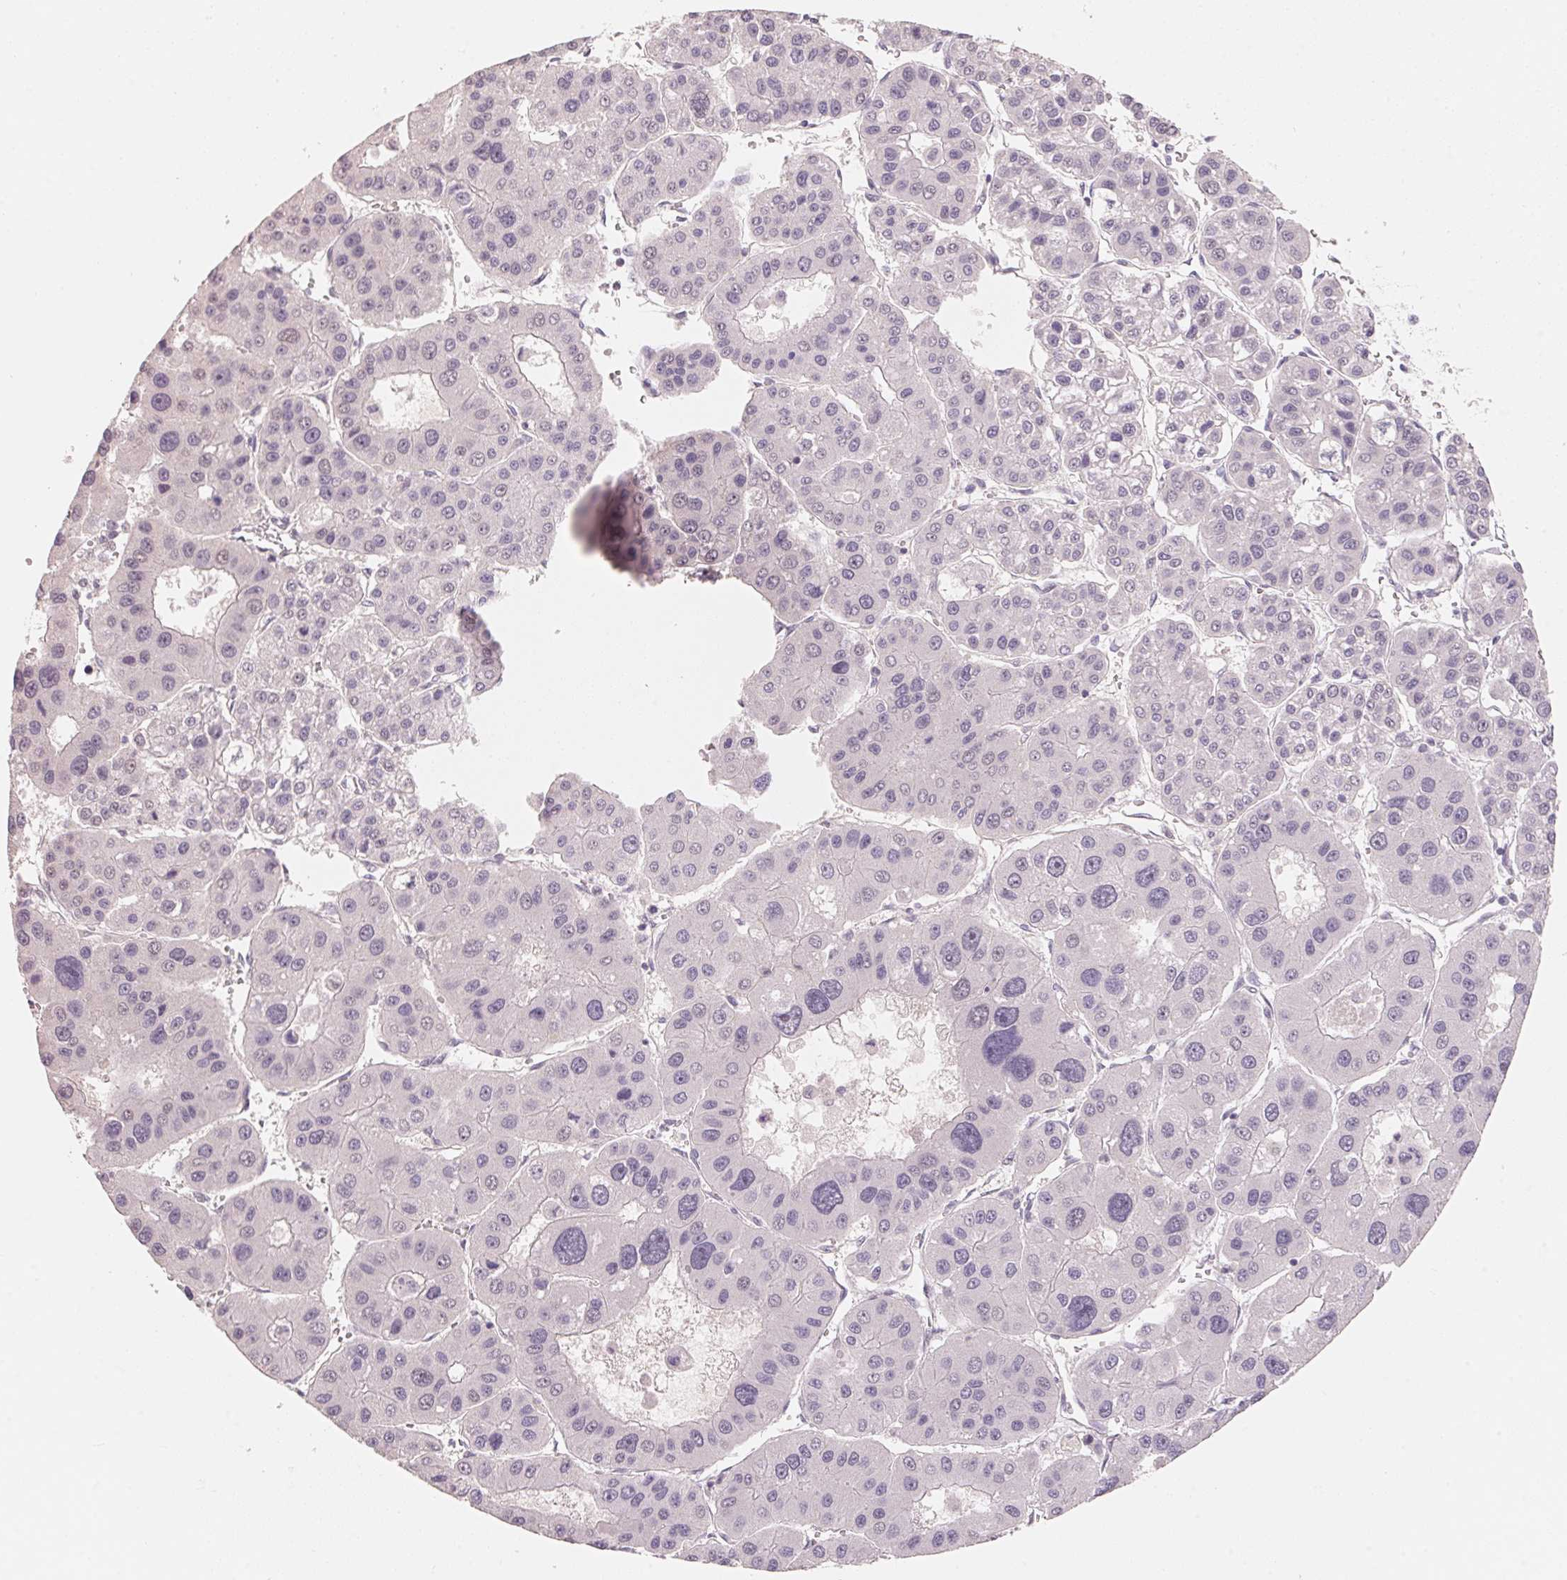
{"staining": {"intensity": "negative", "quantity": "none", "location": "none"}, "tissue": "liver cancer", "cell_type": "Tumor cells", "image_type": "cancer", "snomed": [{"axis": "morphology", "description": "Carcinoma, Hepatocellular, NOS"}, {"axis": "topography", "description": "Liver"}], "caption": "Immunohistochemistry (IHC) of human liver hepatocellular carcinoma exhibits no staining in tumor cells.", "gene": "TP53AIP1", "patient": {"sex": "male", "age": 73}}